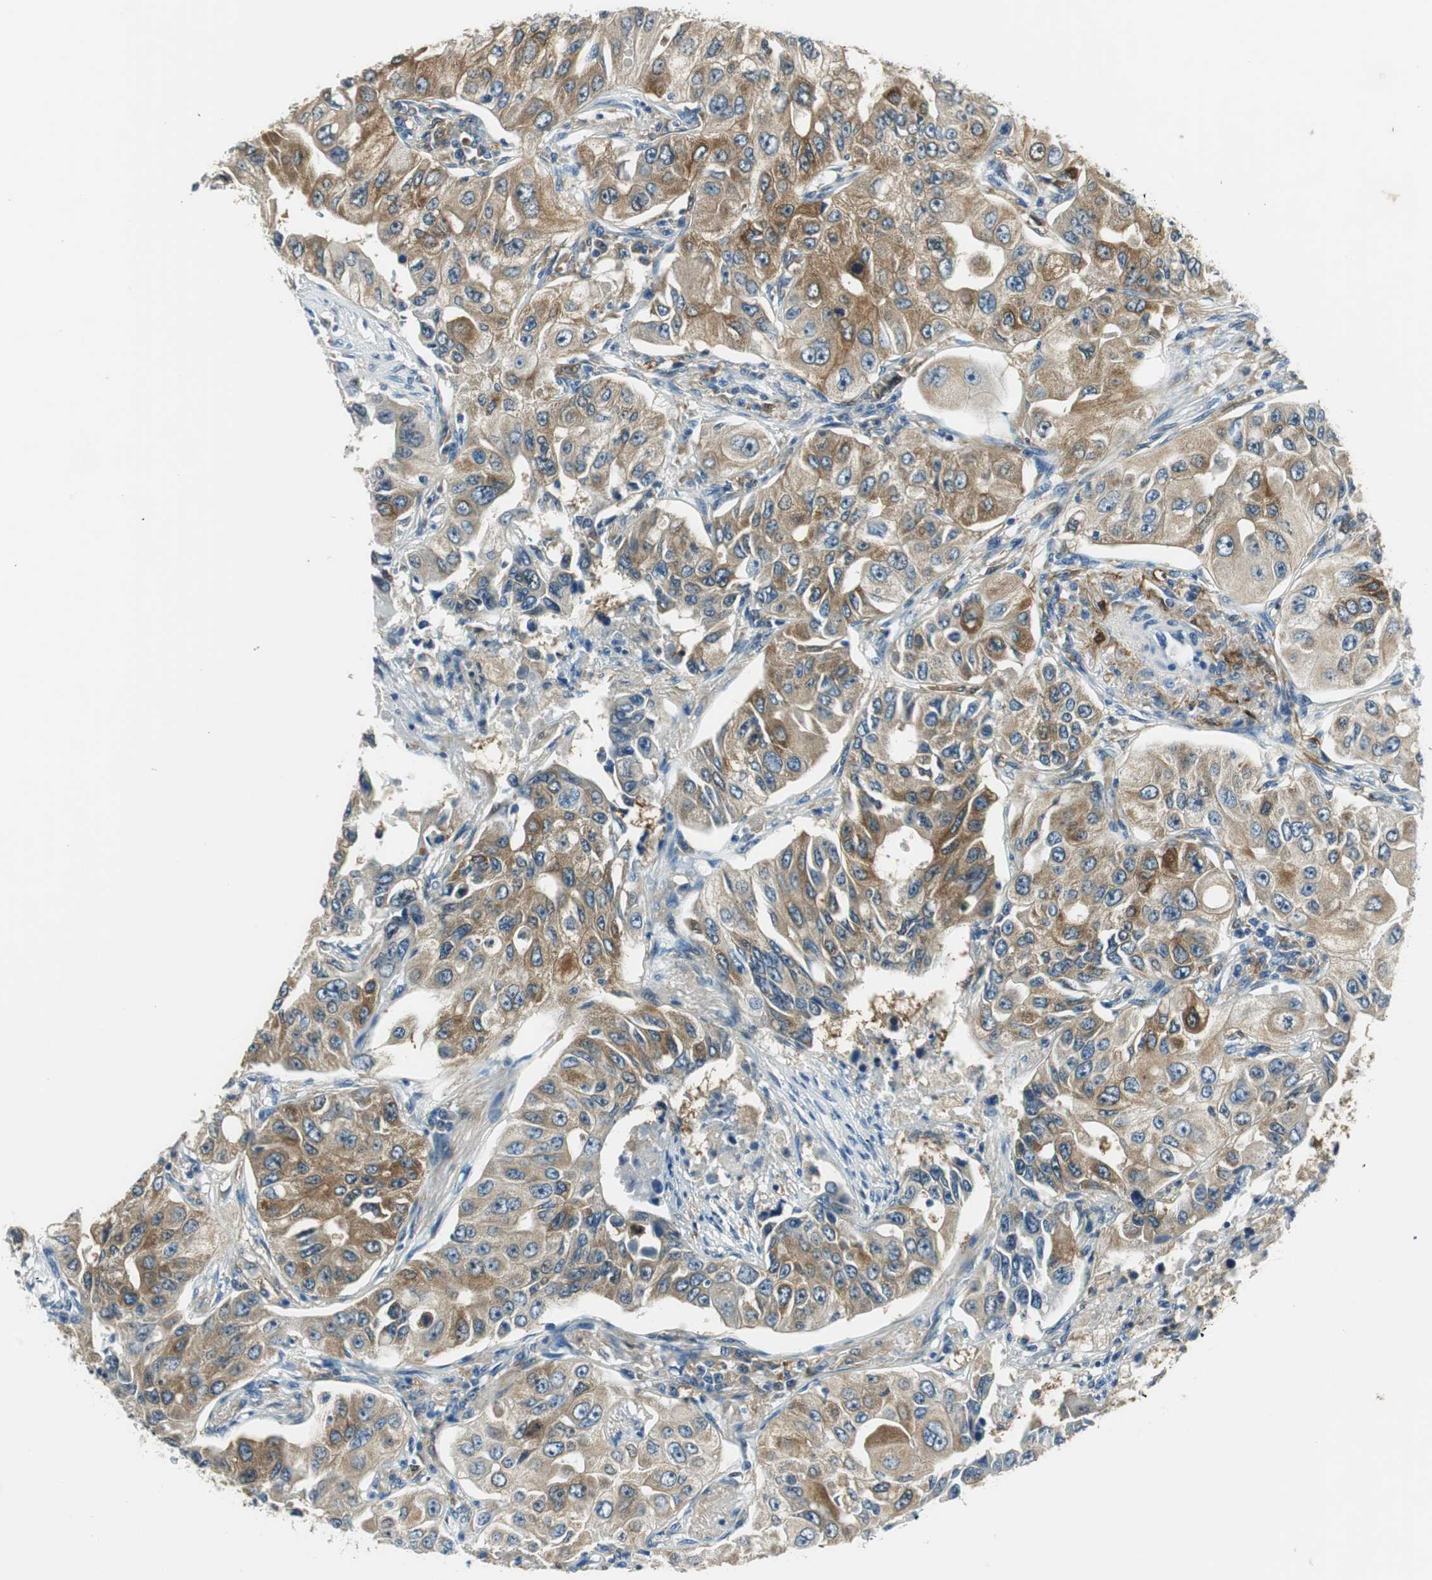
{"staining": {"intensity": "moderate", "quantity": "25%-75%", "location": "cytoplasmic/membranous"}, "tissue": "lung cancer", "cell_type": "Tumor cells", "image_type": "cancer", "snomed": [{"axis": "morphology", "description": "Adenocarcinoma, NOS"}, {"axis": "topography", "description": "Lung"}], "caption": "This is an image of immunohistochemistry staining of lung cancer, which shows moderate staining in the cytoplasmic/membranous of tumor cells.", "gene": "ME1", "patient": {"sex": "male", "age": 84}}